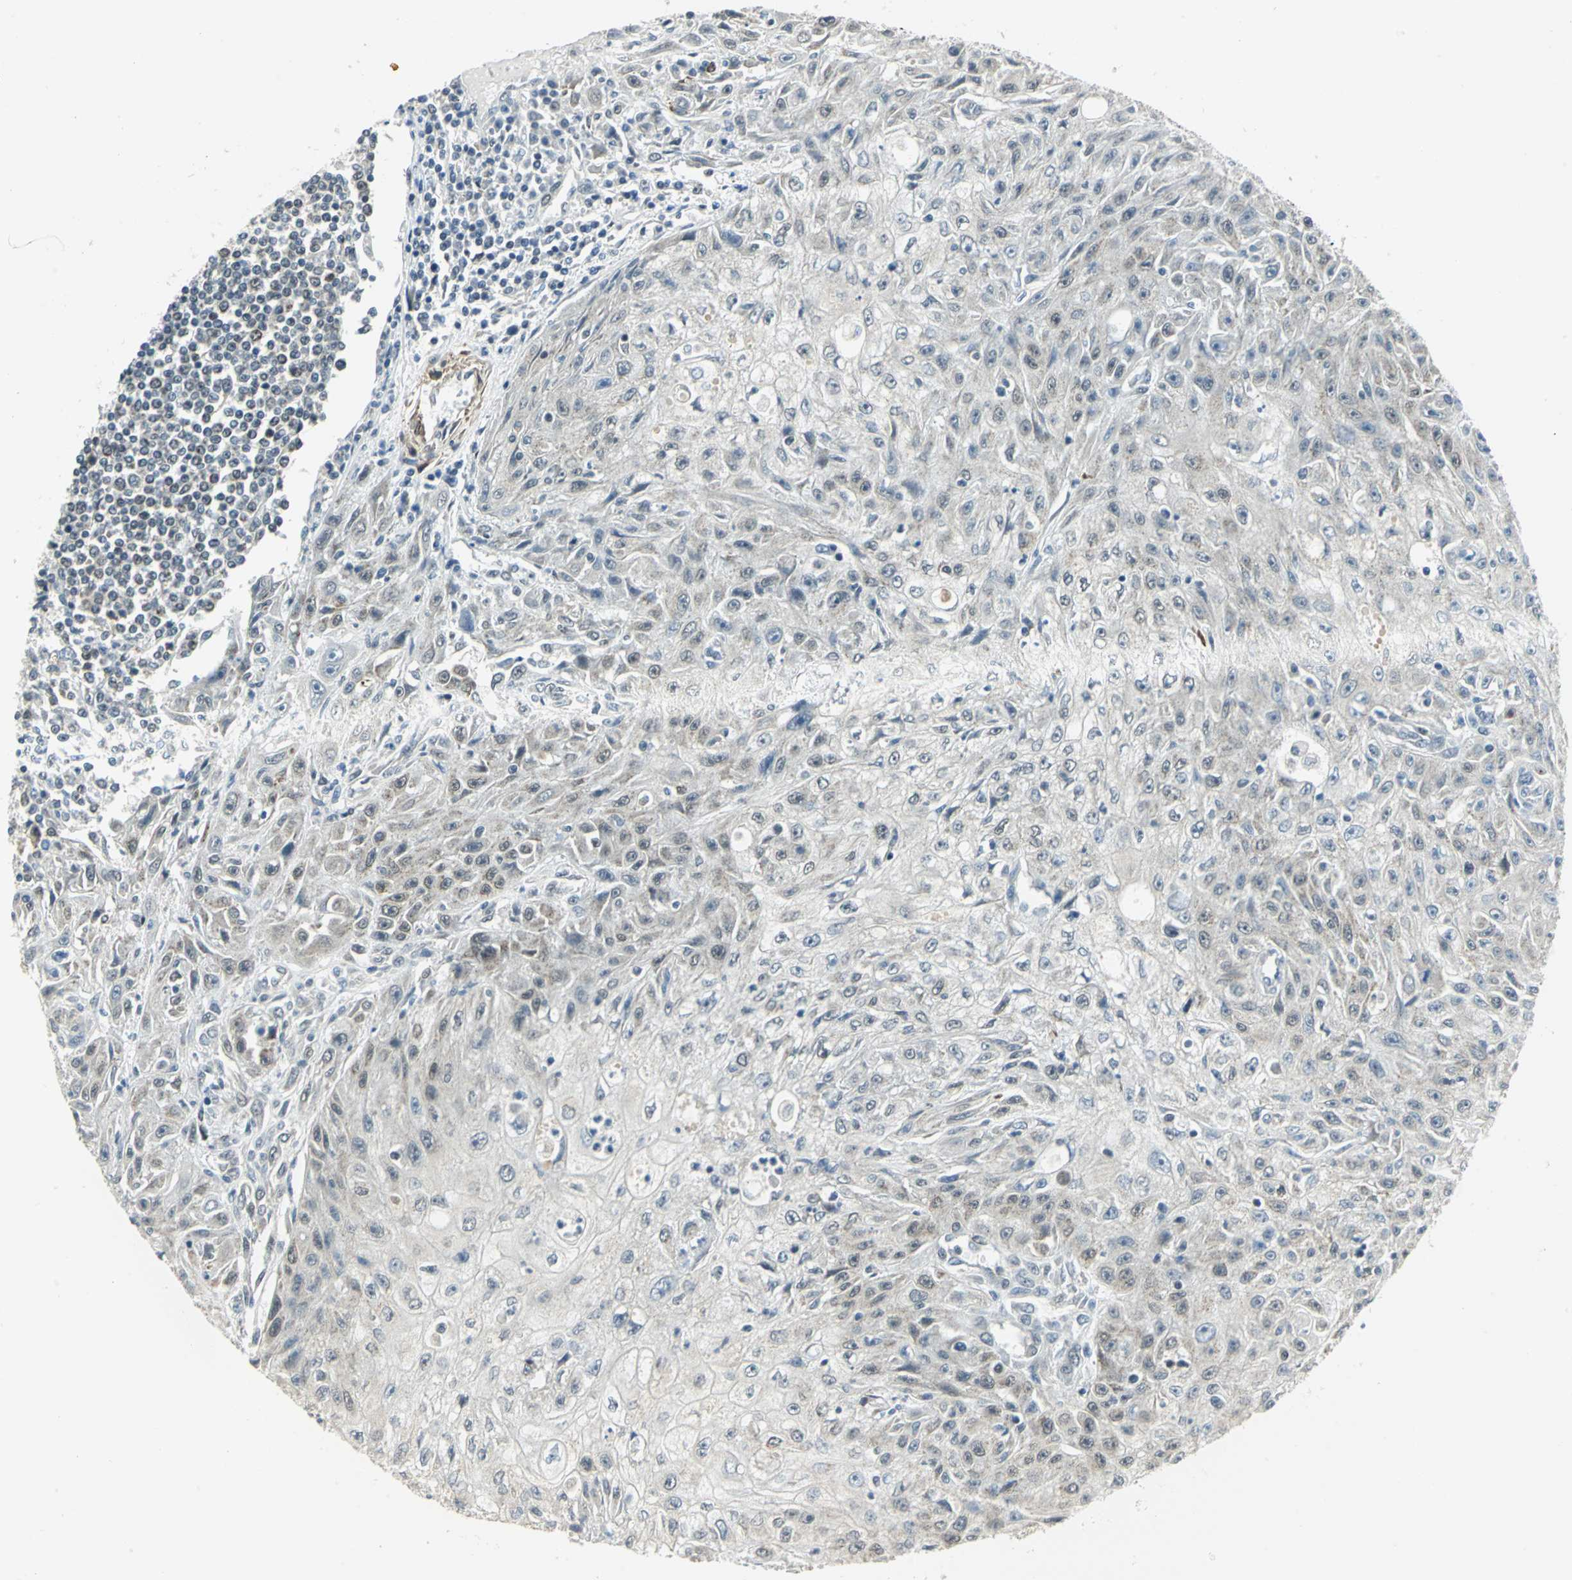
{"staining": {"intensity": "weak", "quantity": "25%-75%", "location": "cytoplasmic/membranous"}, "tissue": "skin cancer", "cell_type": "Tumor cells", "image_type": "cancer", "snomed": [{"axis": "morphology", "description": "Squamous cell carcinoma, NOS"}, {"axis": "topography", "description": "Skin"}], "caption": "Immunohistochemical staining of skin cancer displays low levels of weak cytoplasmic/membranous protein expression in about 25%-75% of tumor cells.", "gene": "MTA1", "patient": {"sex": "male", "age": 75}}